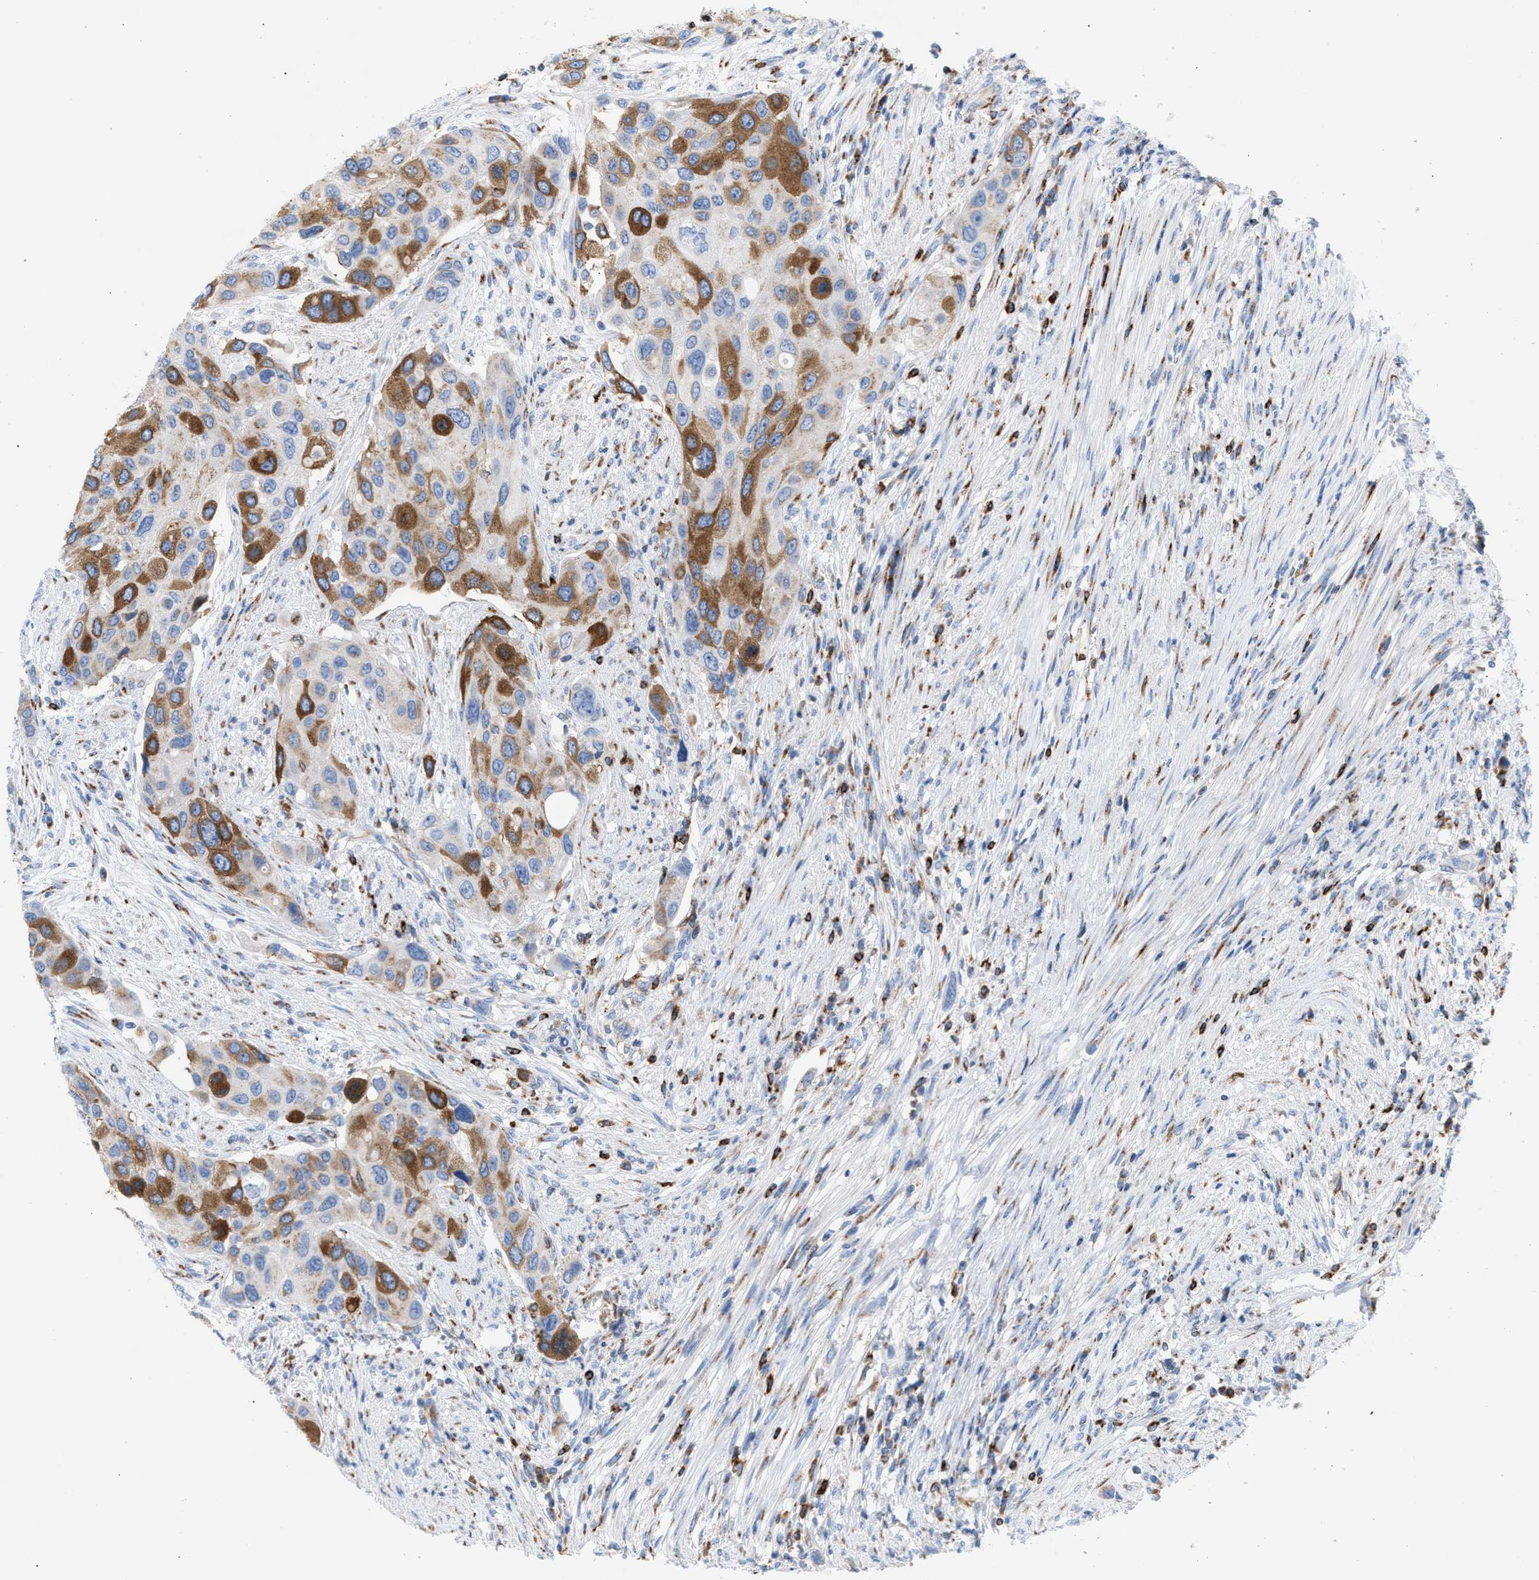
{"staining": {"intensity": "moderate", "quantity": "25%-75%", "location": "cytoplasmic/membranous"}, "tissue": "urothelial cancer", "cell_type": "Tumor cells", "image_type": "cancer", "snomed": [{"axis": "morphology", "description": "Urothelial carcinoma, High grade"}, {"axis": "topography", "description": "Urinary bladder"}], "caption": "Tumor cells exhibit medium levels of moderate cytoplasmic/membranous positivity in about 25%-75% of cells in urothelial cancer.", "gene": "TACC3", "patient": {"sex": "female", "age": 56}}